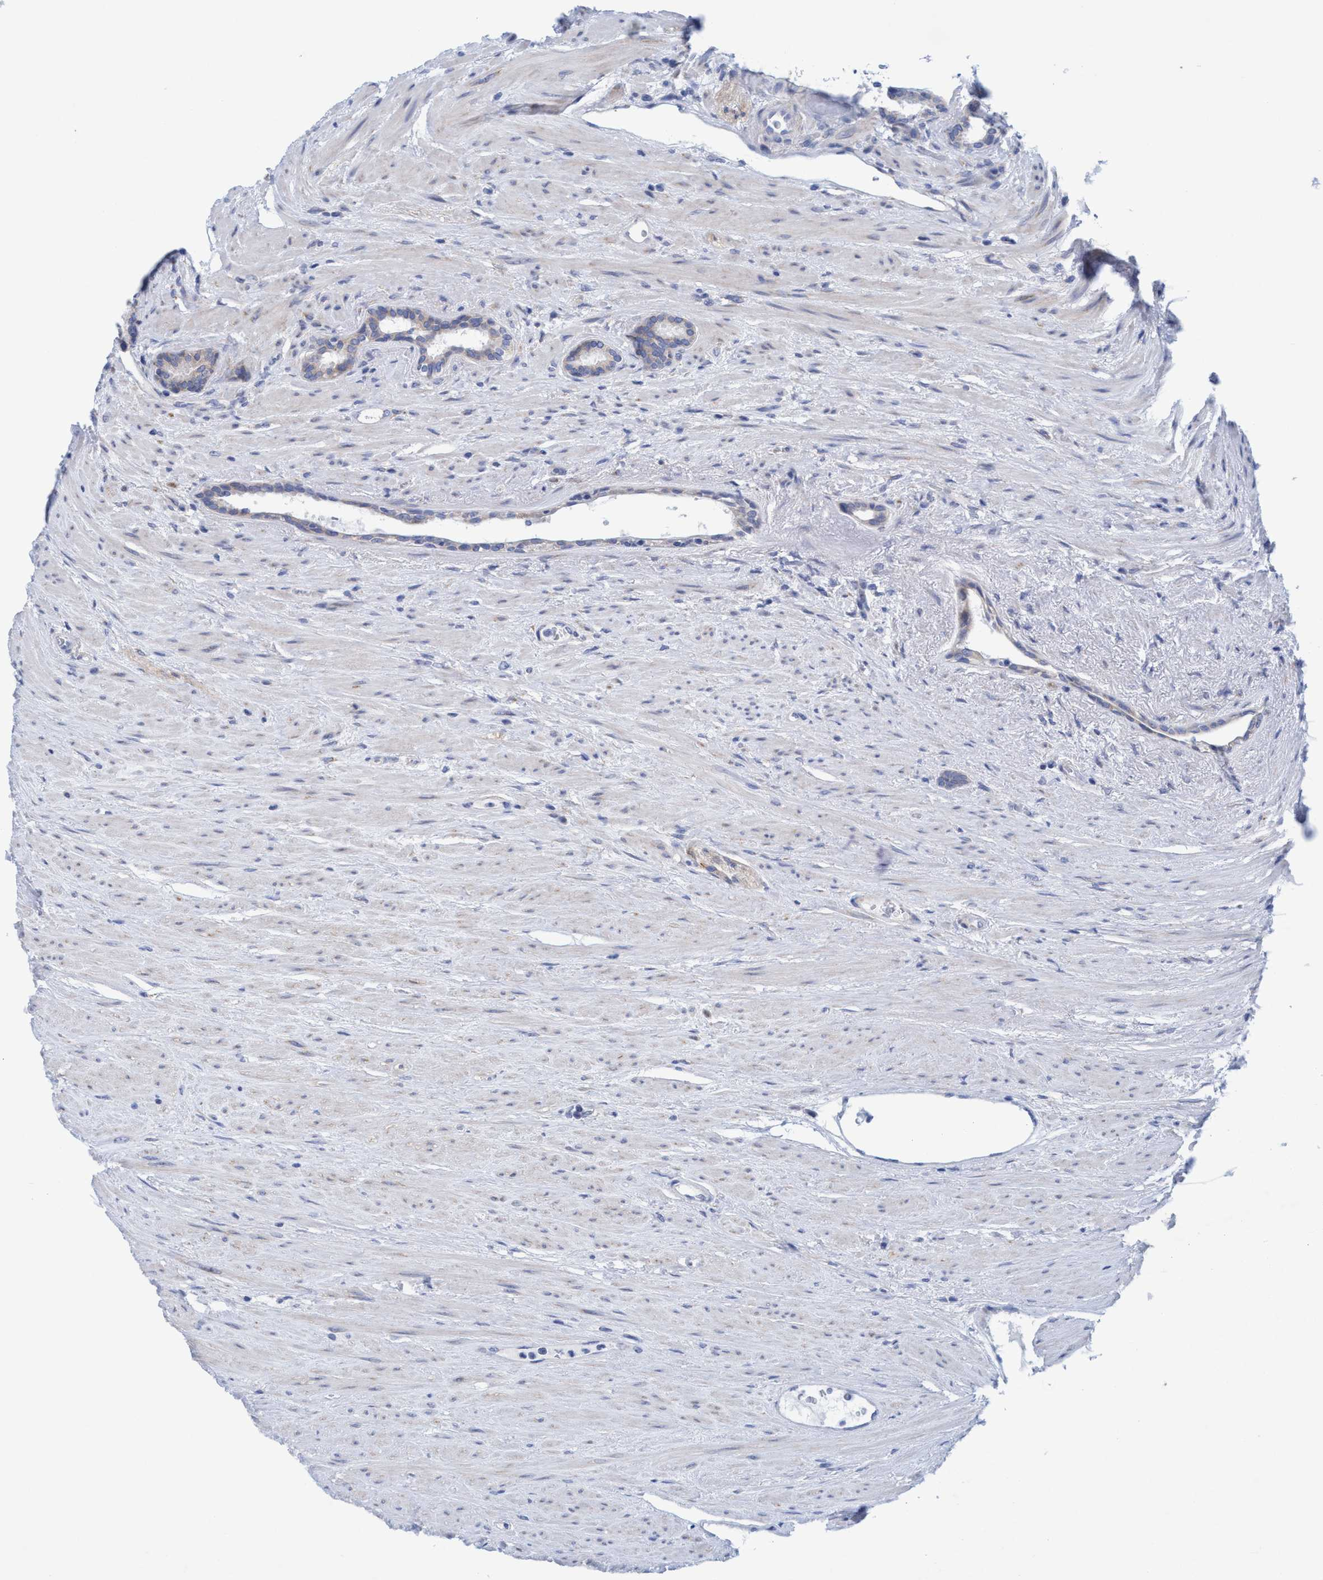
{"staining": {"intensity": "weak", "quantity": "25%-75%", "location": "cytoplasmic/membranous"}, "tissue": "prostate cancer", "cell_type": "Tumor cells", "image_type": "cancer", "snomed": [{"axis": "morphology", "description": "Adenocarcinoma, High grade"}, {"axis": "topography", "description": "Prostate"}], "caption": "Weak cytoplasmic/membranous positivity is present in approximately 25%-75% of tumor cells in prostate cancer (adenocarcinoma (high-grade)).", "gene": "RSAD1", "patient": {"sex": "male", "age": 71}}